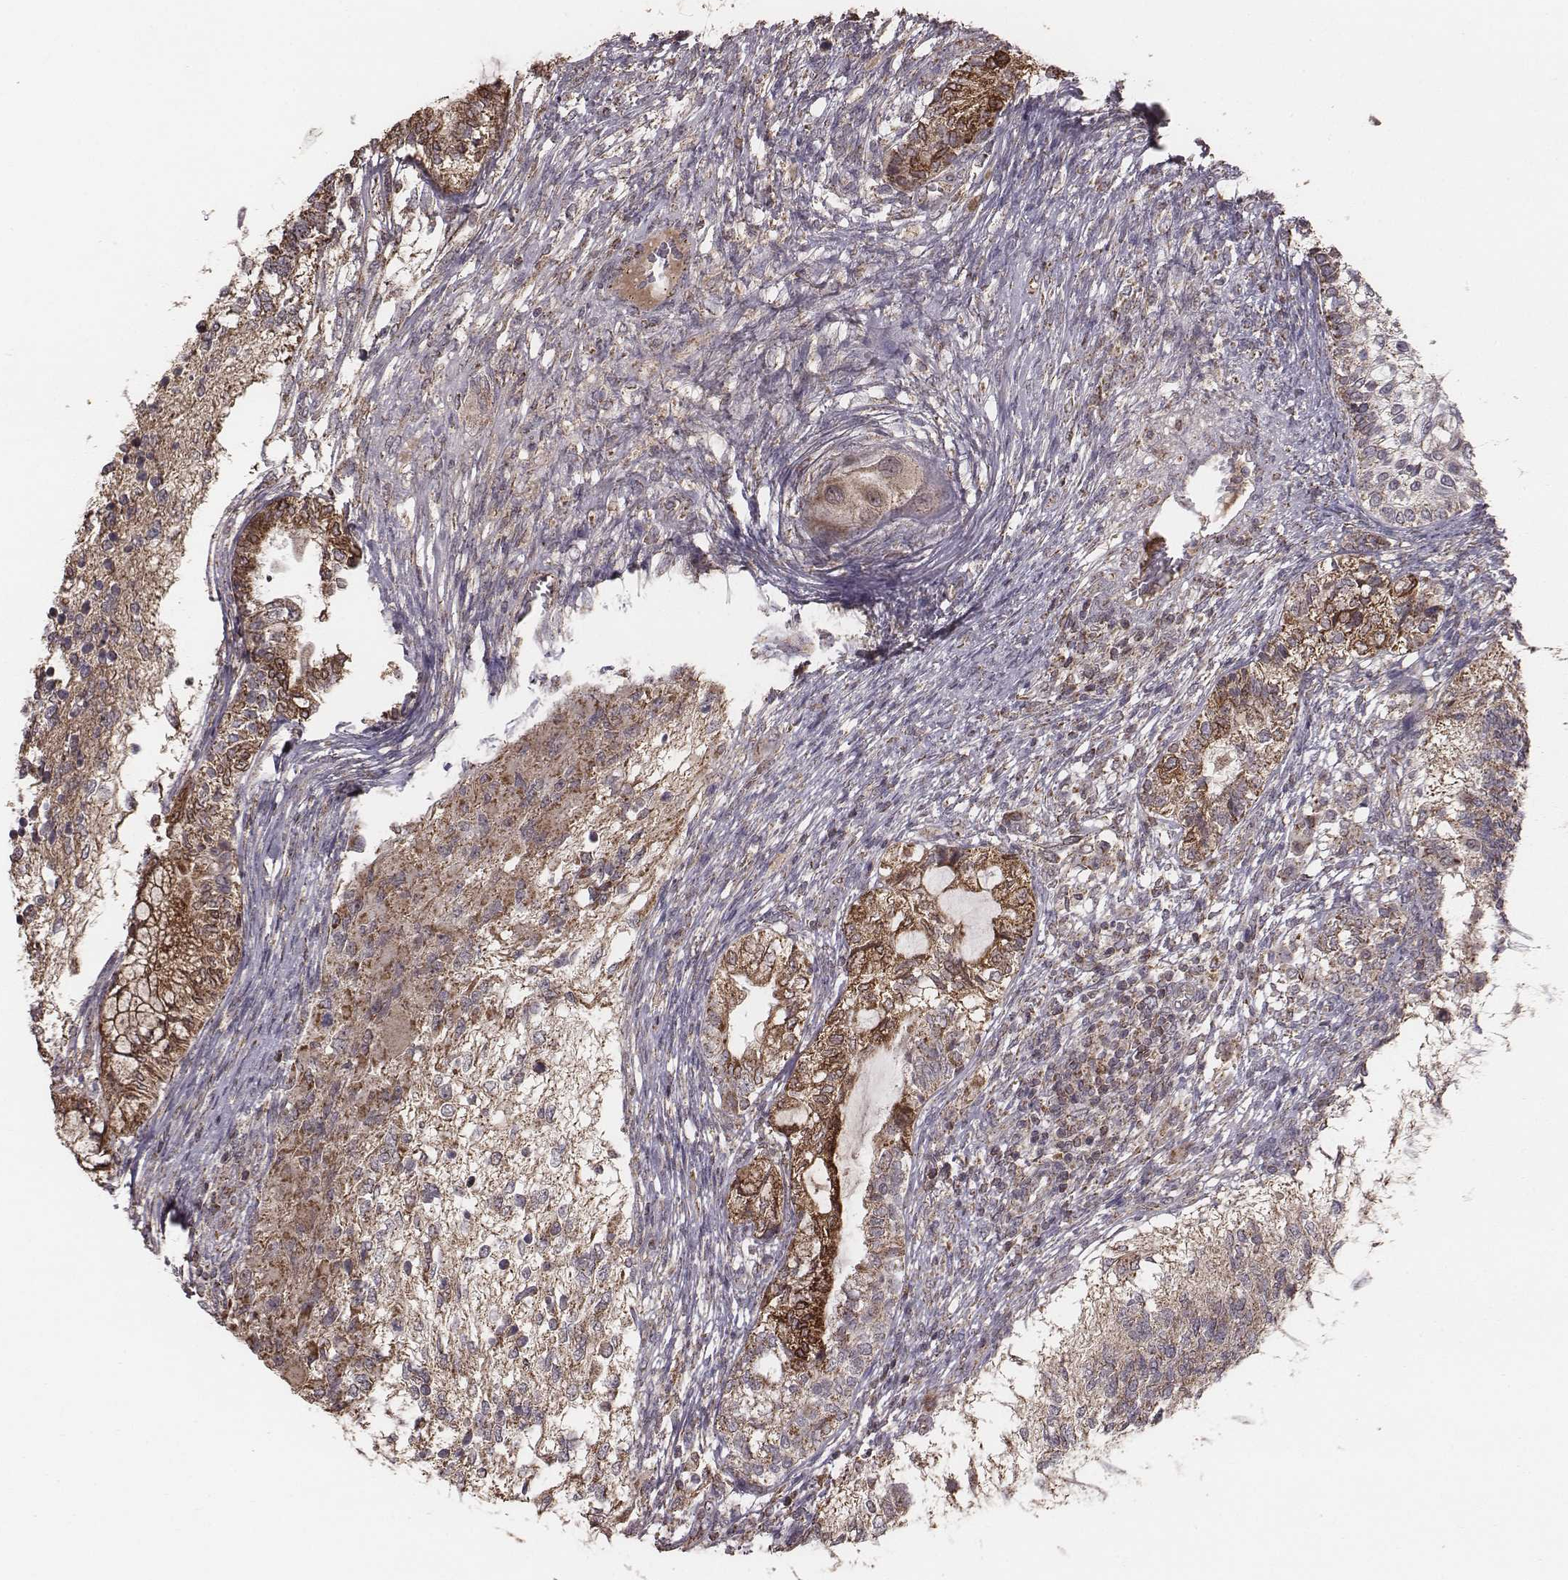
{"staining": {"intensity": "strong", "quantity": ">75%", "location": "cytoplasmic/membranous"}, "tissue": "testis cancer", "cell_type": "Tumor cells", "image_type": "cancer", "snomed": [{"axis": "morphology", "description": "Seminoma, NOS"}, {"axis": "morphology", "description": "Carcinoma, Embryonal, NOS"}, {"axis": "topography", "description": "Testis"}], "caption": "This histopathology image displays testis cancer (embryonal carcinoma) stained with IHC to label a protein in brown. The cytoplasmic/membranous of tumor cells show strong positivity for the protein. Nuclei are counter-stained blue.", "gene": "PDCD2L", "patient": {"sex": "male", "age": 41}}